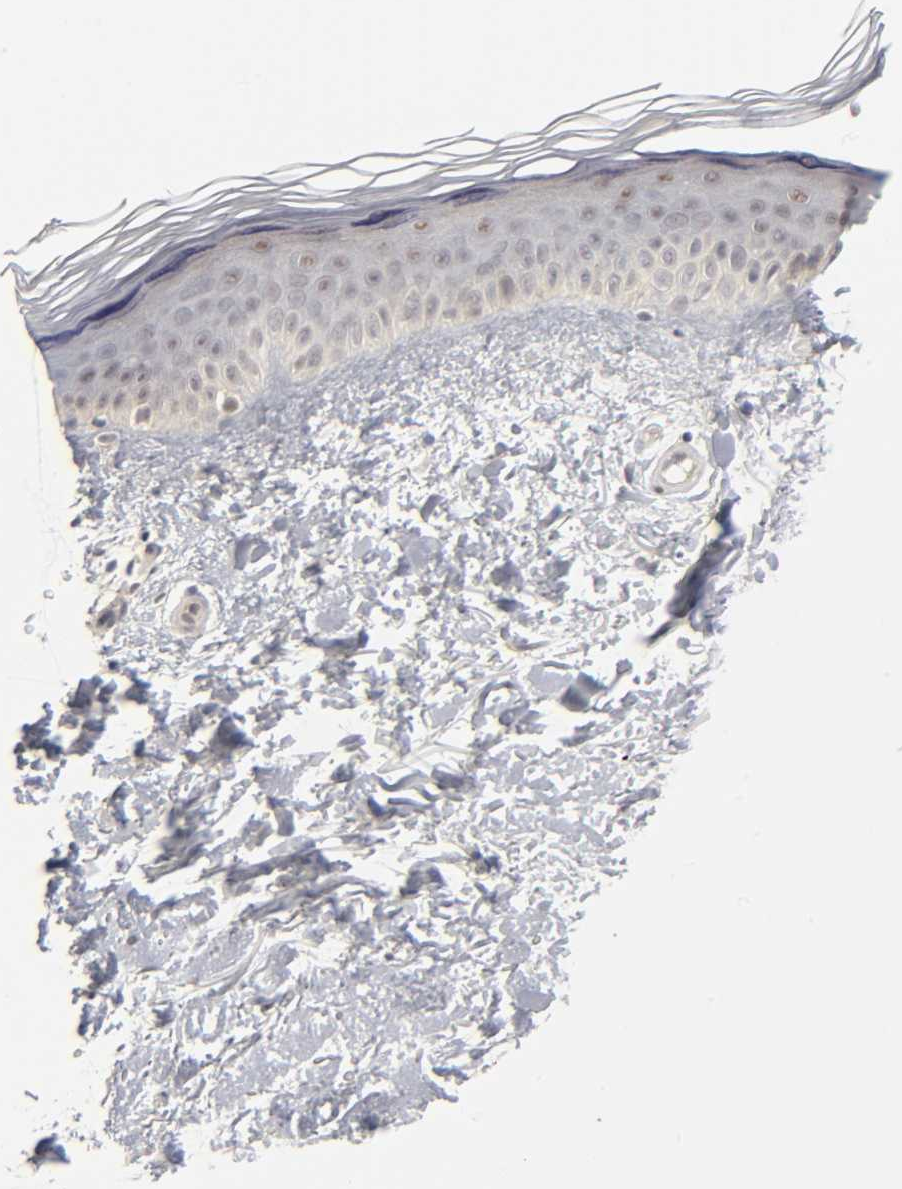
{"staining": {"intensity": "negative", "quantity": "none", "location": "none"}, "tissue": "skin", "cell_type": "Fibroblasts", "image_type": "normal", "snomed": [{"axis": "morphology", "description": "Normal tissue, NOS"}, {"axis": "topography", "description": "Skin"}], "caption": "Fibroblasts are negative for brown protein staining in benign skin. (Brightfield microscopy of DAB IHC at high magnification).", "gene": "PDLIM3", "patient": {"sex": "female", "age": 19}}